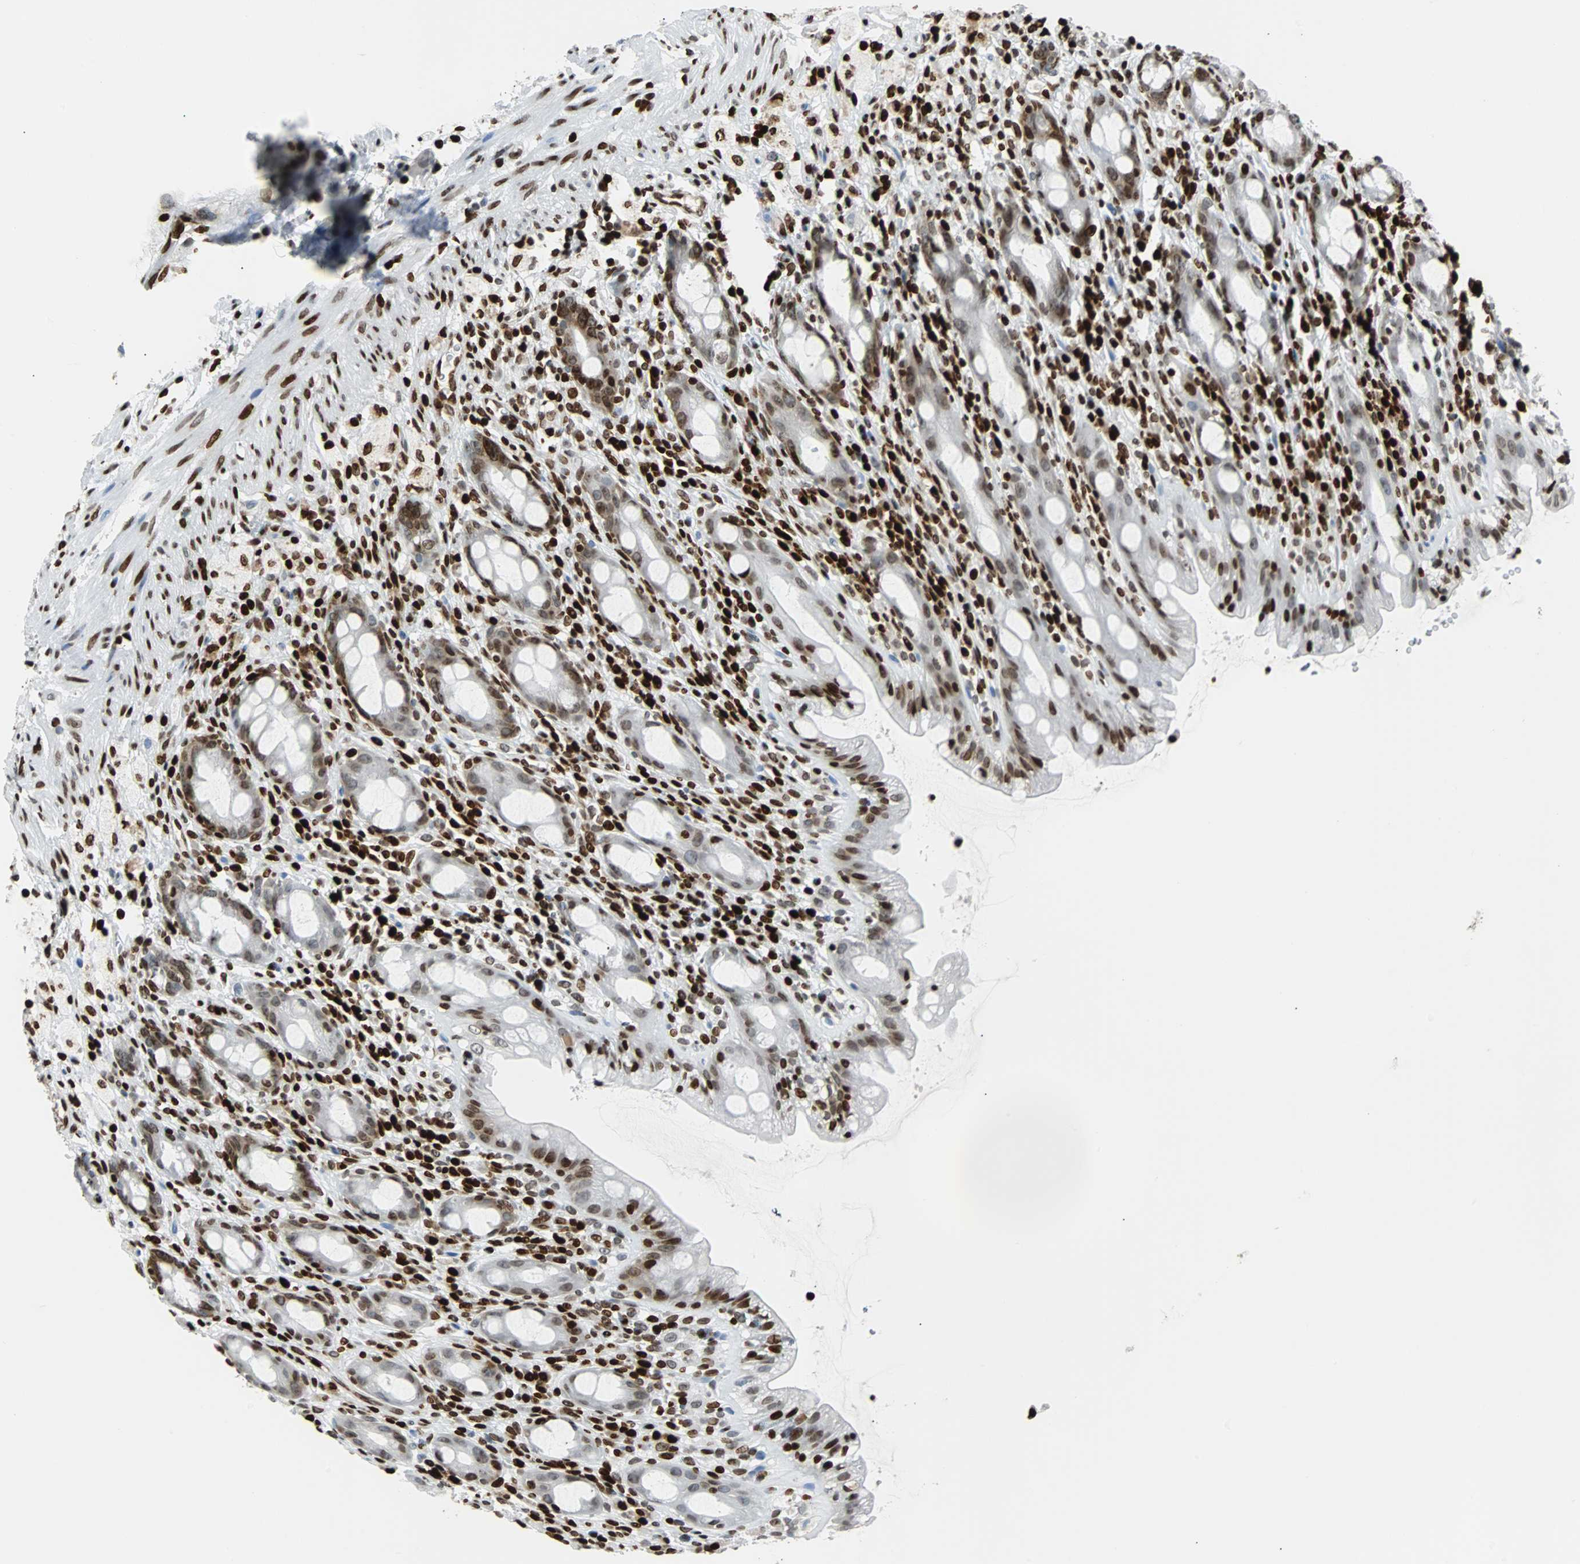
{"staining": {"intensity": "strong", "quantity": ">75%", "location": "nuclear"}, "tissue": "rectum", "cell_type": "Glandular cells", "image_type": "normal", "snomed": [{"axis": "morphology", "description": "Normal tissue, NOS"}, {"axis": "topography", "description": "Rectum"}], "caption": "About >75% of glandular cells in unremarkable rectum reveal strong nuclear protein positivity as visualized by brown immunohistochemical staining.", "gene": "ZNF131", "patient": {"sex": "male", "age": 44}}